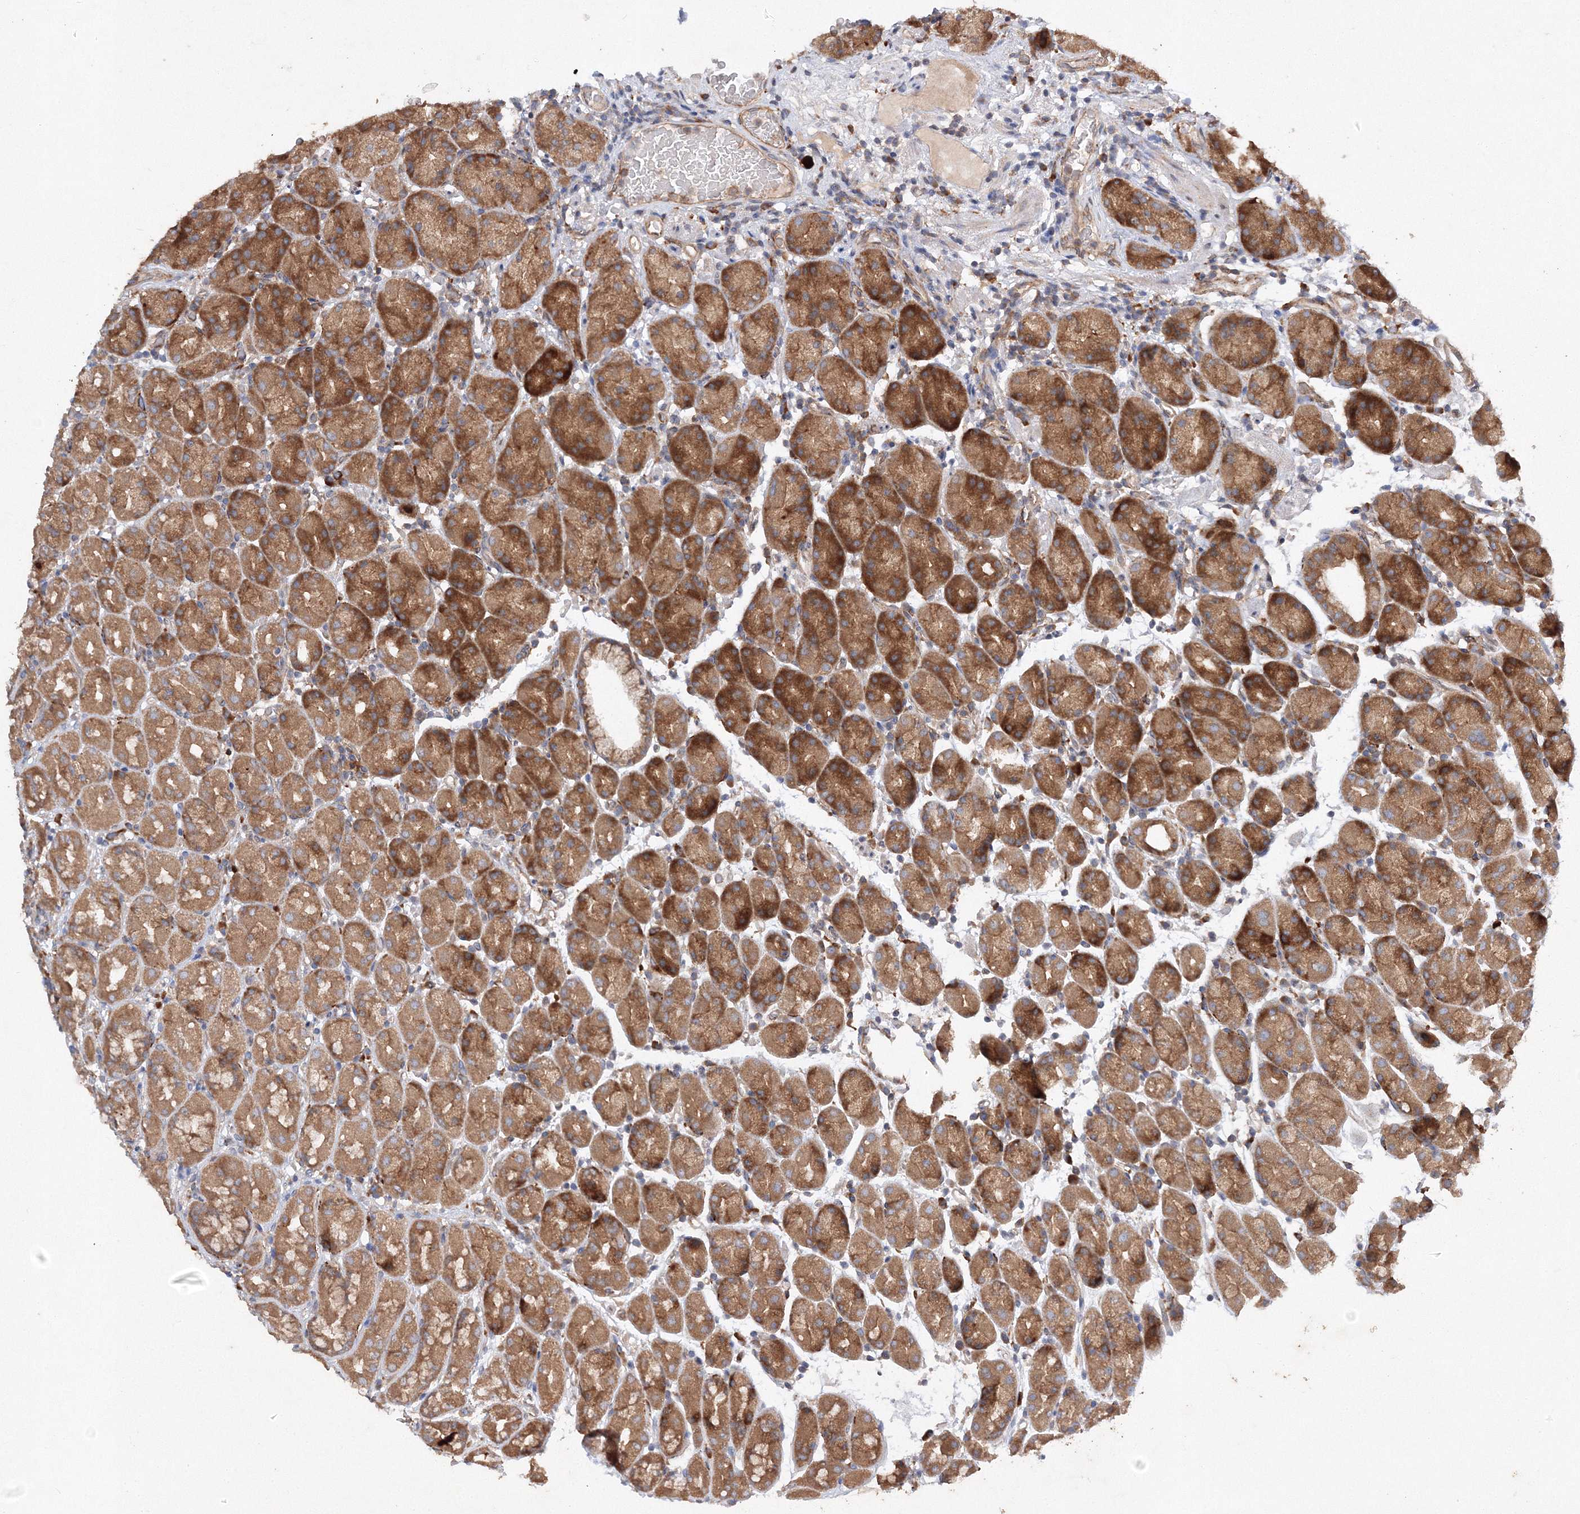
{"staining": {"intensity": "moderate", "quantity": ">75%", "location": "cytoplasmic/membranous"}, "tissue": "stomach", "cell_type": "Glandular cells", "image_type": "normal", "snomed": [{"axis": "morphology", "description": "Normal tissue, NOS"}, {"axis": "topography", "description": "Stomach, upper"}], "caption": "This image exhibits normal stomach stained with IHC to label a protein in brown. The cytoplasmic/membranous of glandular cells show moderate positivity for the protein. Nuclei are counter-stained blue.", "gene": "SLC36A1", "patient": {"sex": "male", "age": 68}}